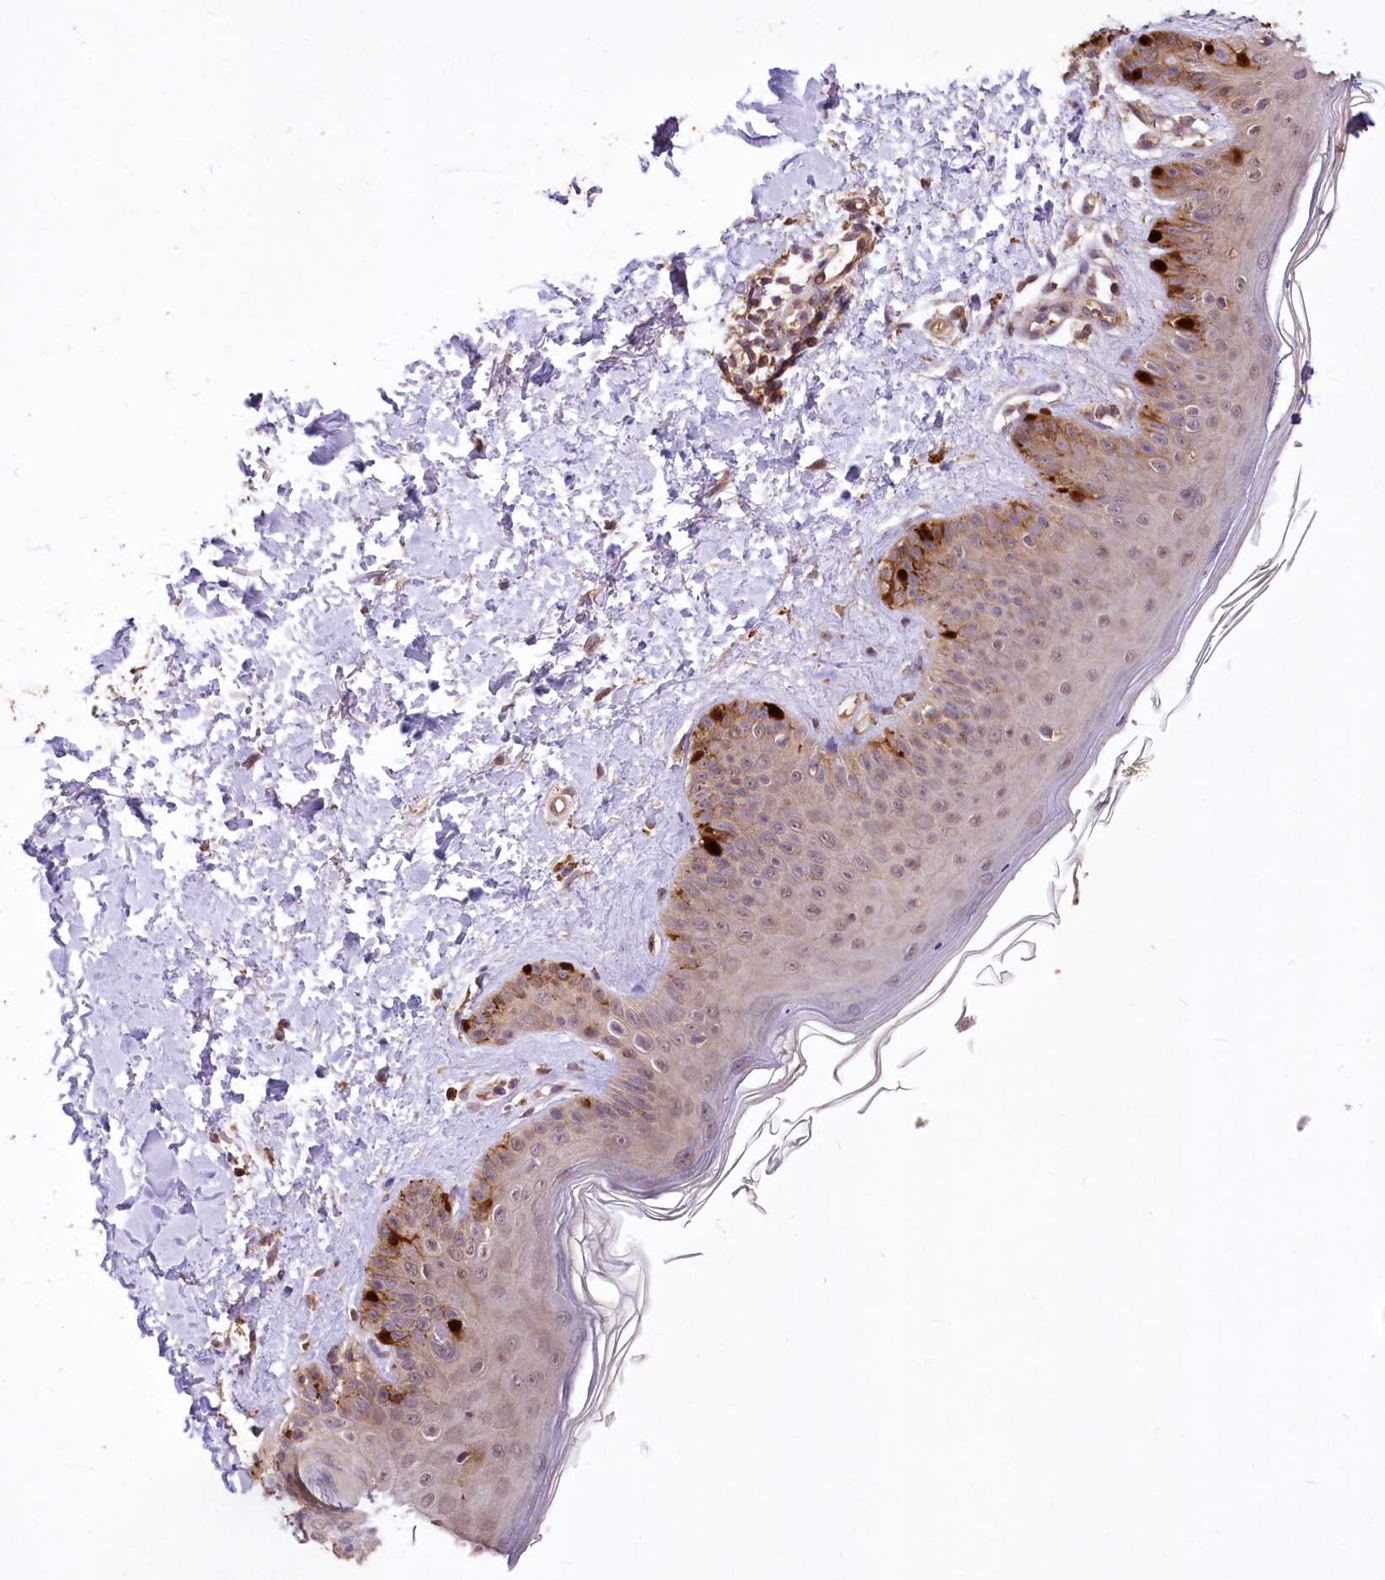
{"staining": {"intensity": "weak", "quantity": ">75%", "location": "cytoplasmic/membranous"}, "tissue": "skin", "cell_type": "Fibroblasts", "image_type": "normal", "snomed": [{"axis": "morphology", "description": "Normal tissue, NOS"}, {"axis": "topography", "description": "Skin"}], "caption": "About >75% of fibroblasts in benign human skin show weak cytoplasmic/membranous protein staining as visualized by brown immunohistochemical staining.", "gene": "SERGEF", "patient": {"sex": "male", "age": 52}}